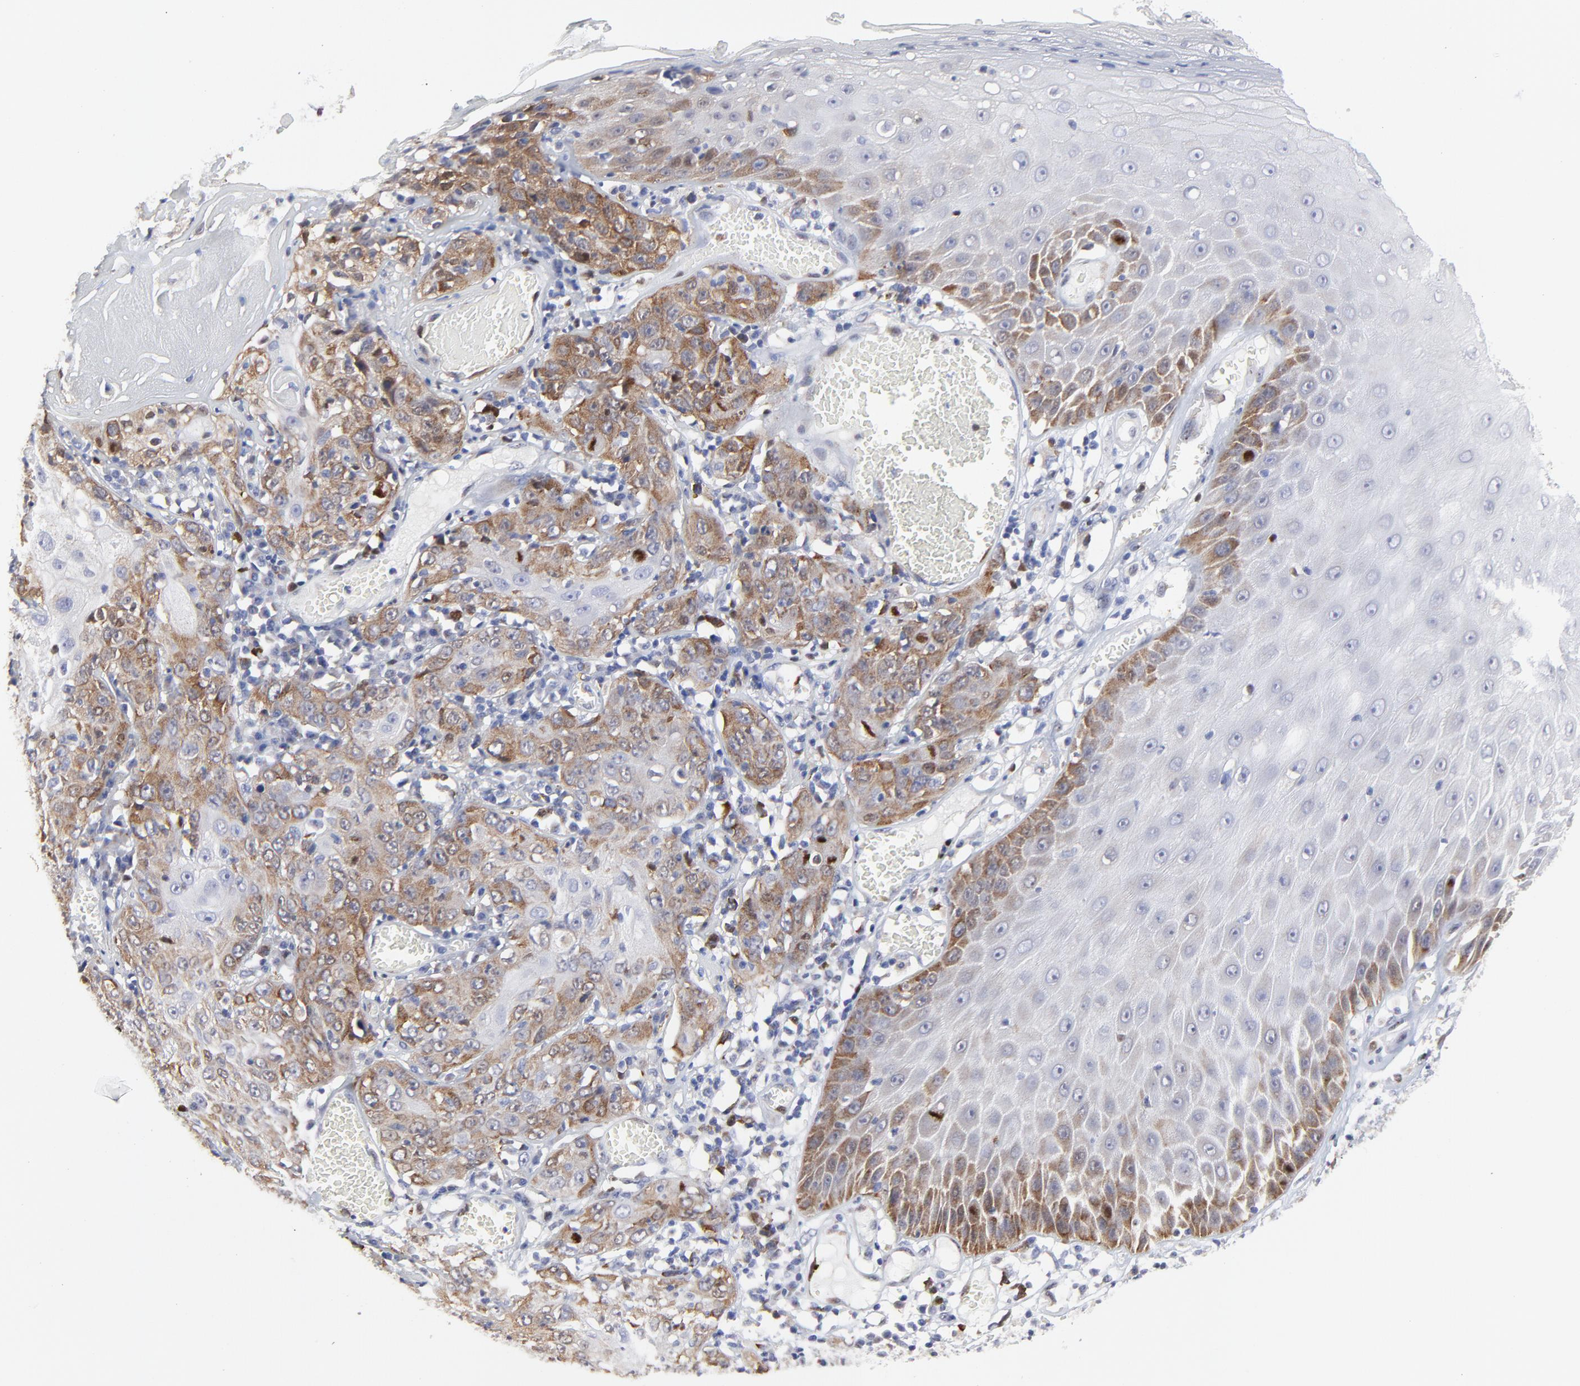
{"staining": {"intensity": "moderate", "quantity": ">75%", "location": "cytoplasmic/membranous"}, "tissue": "skin cancer", "cell_type": "Tumor cells", "image_type": "cancer", "snomed": [{"axis": "morphology", "description": "Squamous cell carcinoma, NOS"}, {"axis": "topography", "description": "Skin"}], "caption": "A brown stain highlights moderate cytoplasmic/membranous staining of a protein in human squamous cell carcinoma (skin) tumor cells.", "gene": "NCAPH", "patient": {"sex": "male", "age": 65}}